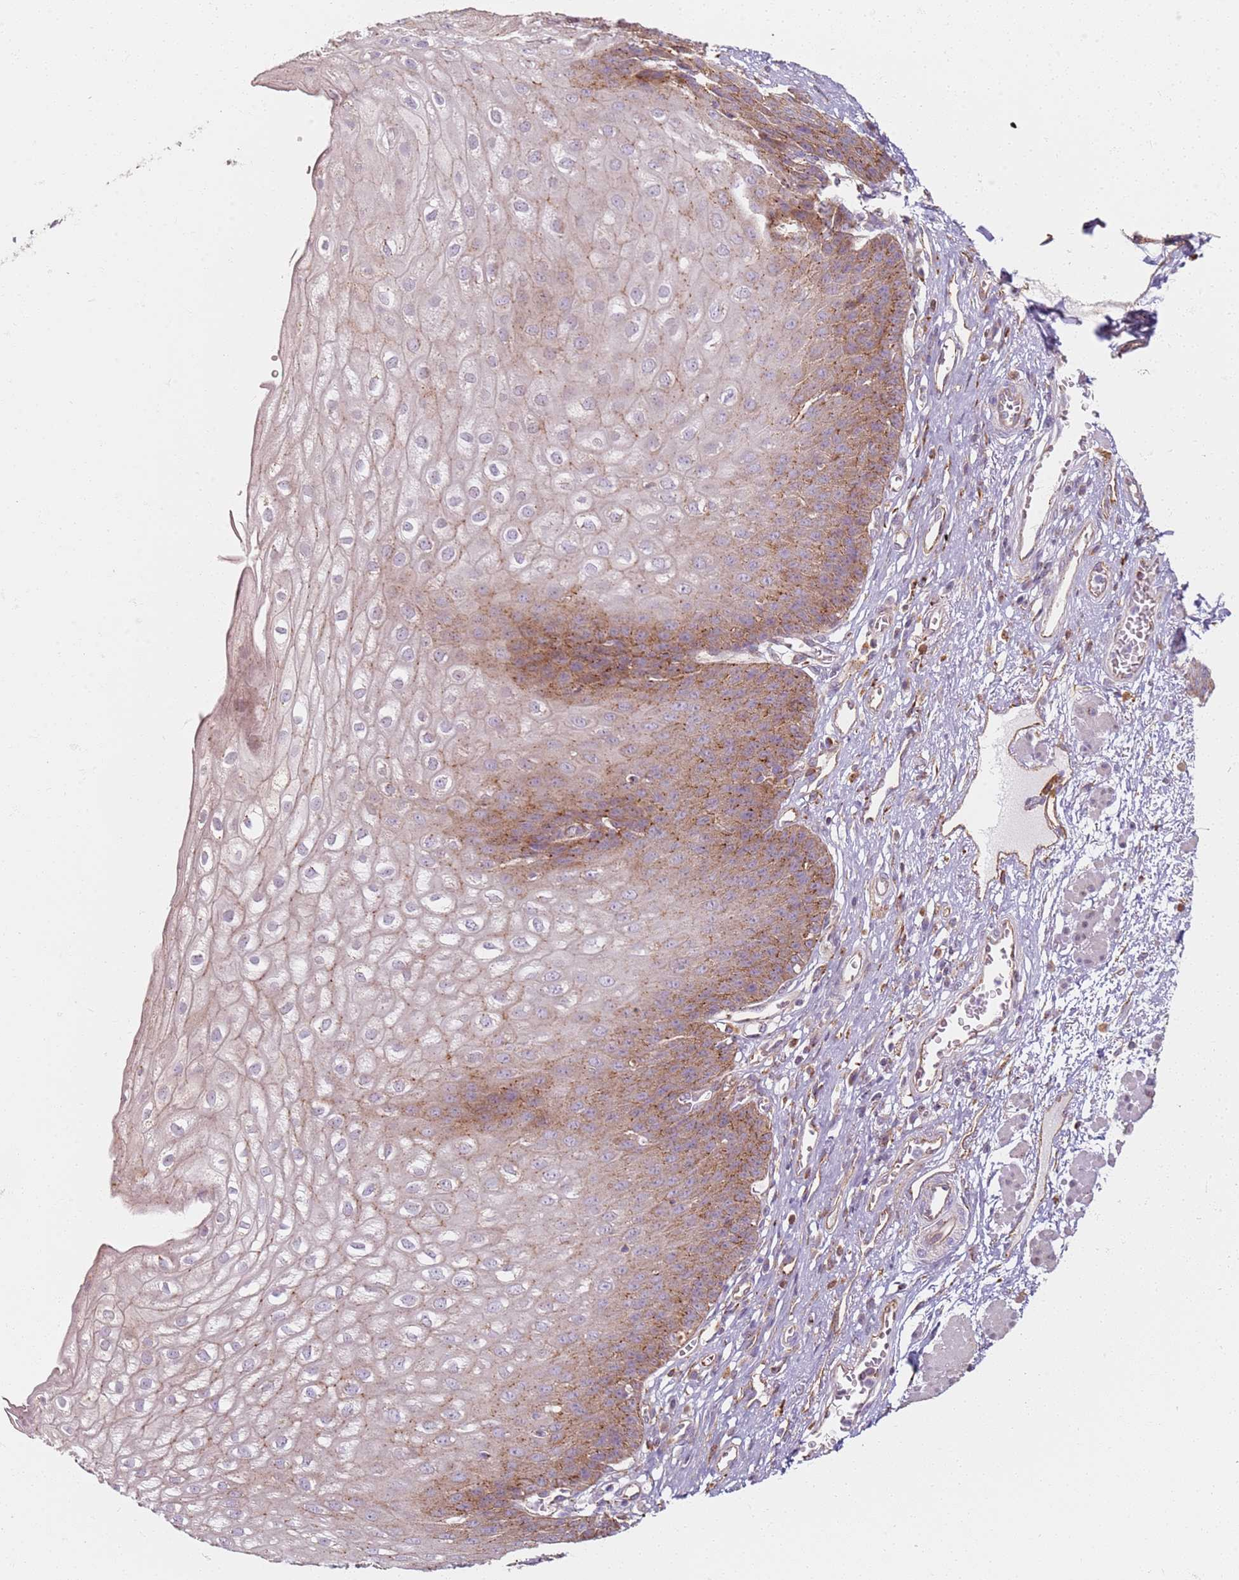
{"staining": {"intensity": "moderate", "quantity": ">75%", "location": "cytoplasmic/membranous"}, "tissue": "esophagus", "cell_type": "Squamous epithelial cells", "image_type": "normal", "snomed": [{"axis": "morphology", "description": "Normal tissue, NOS"}, {"axis": "topography", "description": "Esophagus"}], "caption": "IHC photomicrograph of normal esophagus stained for a protein (brown), which shows medium levels of moderate cytoplasmic/membranous staining in about >75% of squamous epithelial cells.", "gene": "PROKR2", "patient": {"sex": "male", "age": 71}}